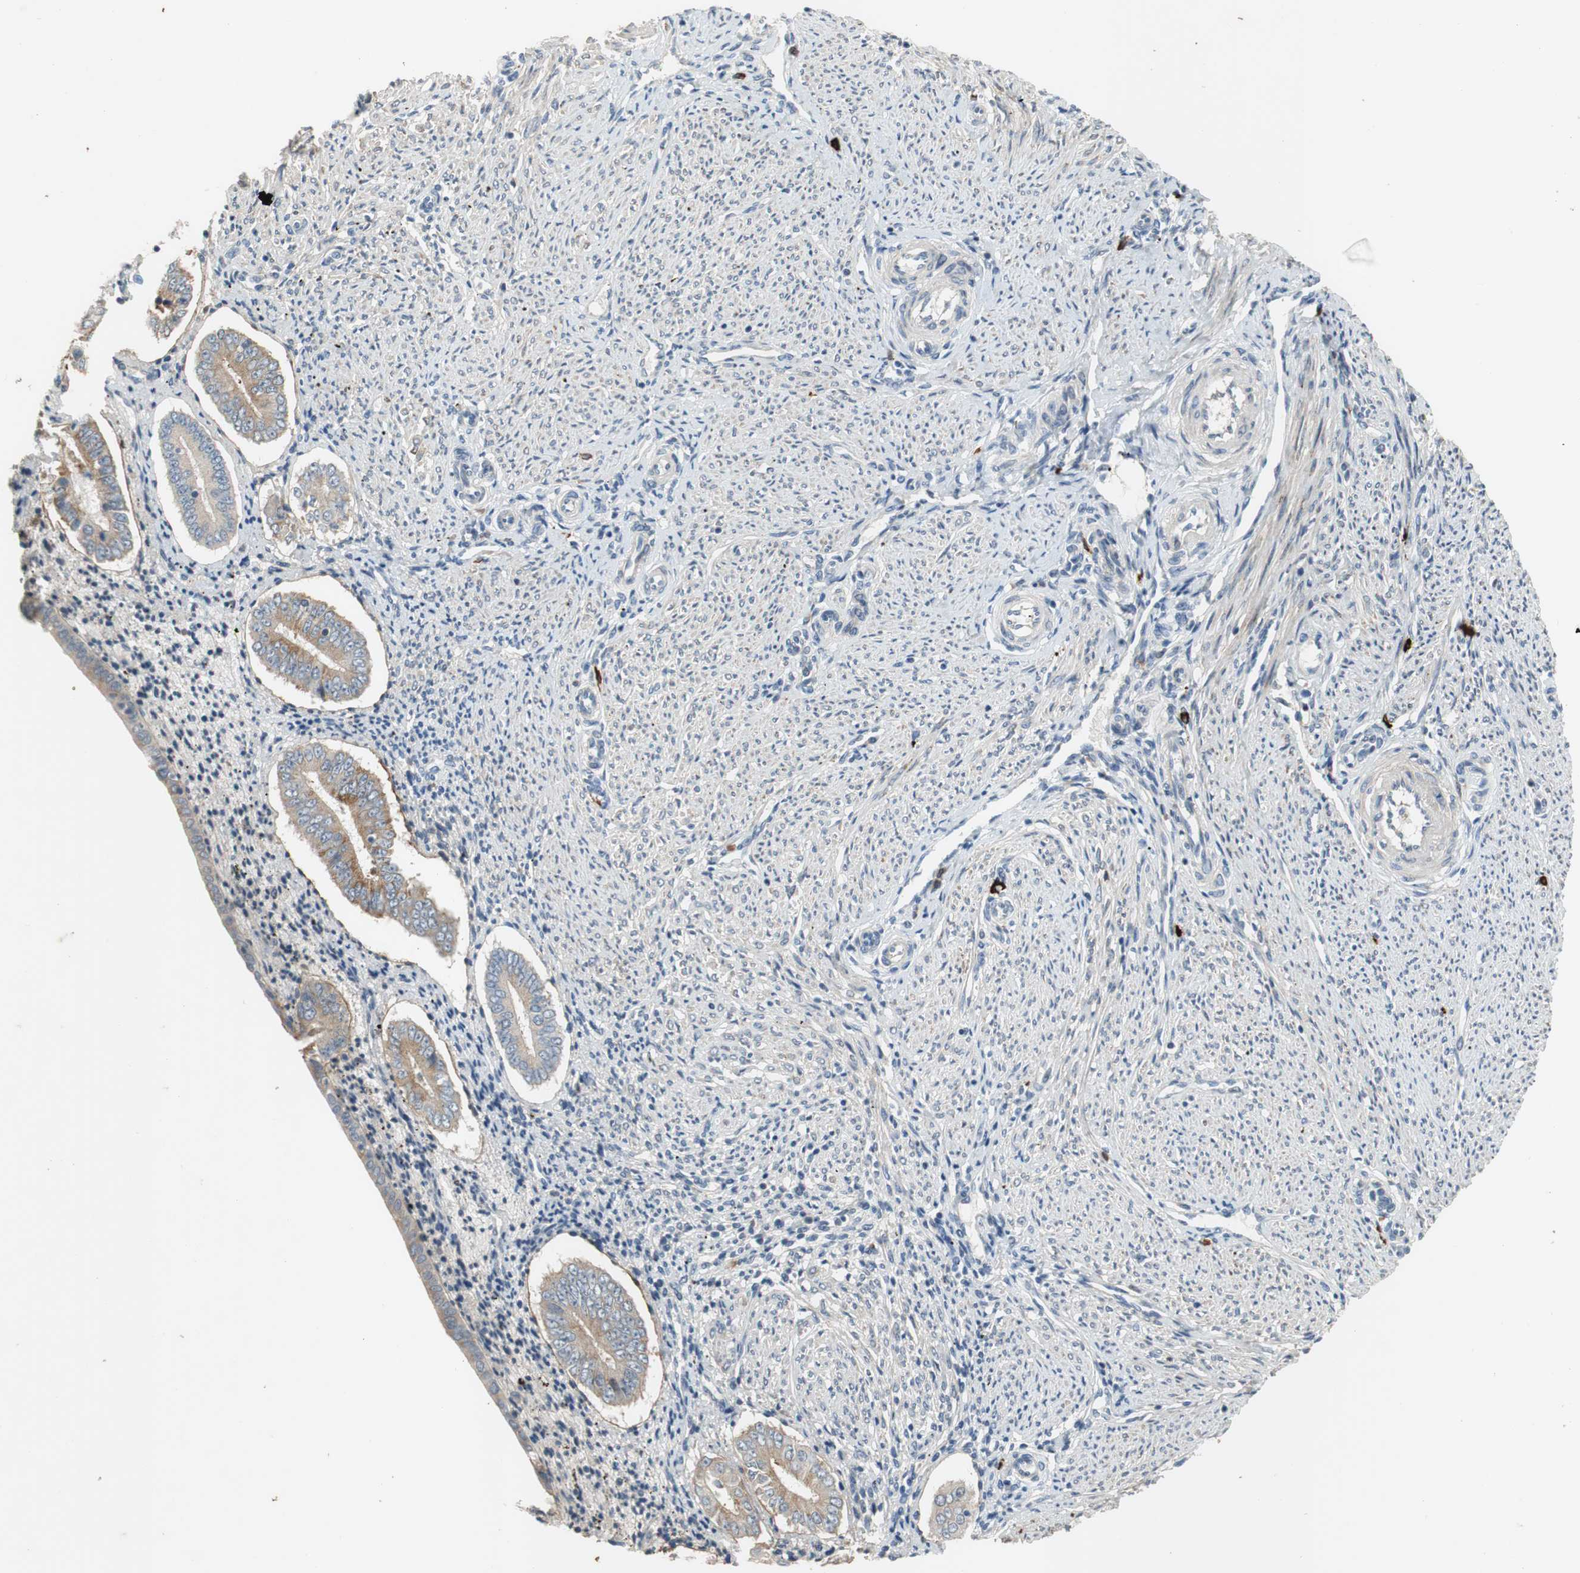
{"staining": {"intensity": "negative", "quantity": "none", "location": "none"}, "tissue": "endometrium", "cell_type": "Cells in endometrial stroma", "image_type": "normal", "snomed": [{"axis": "morphology", "description": "Normal tissue, NOS"}, {"axis": "topography", "description": "Endometrium"}], "caption": "Cells in endometrial stroma are negative for brown protein staining in benign endometrium.", "gene": "COL12A1", "patient": {"sex": "female", "age": 42}}